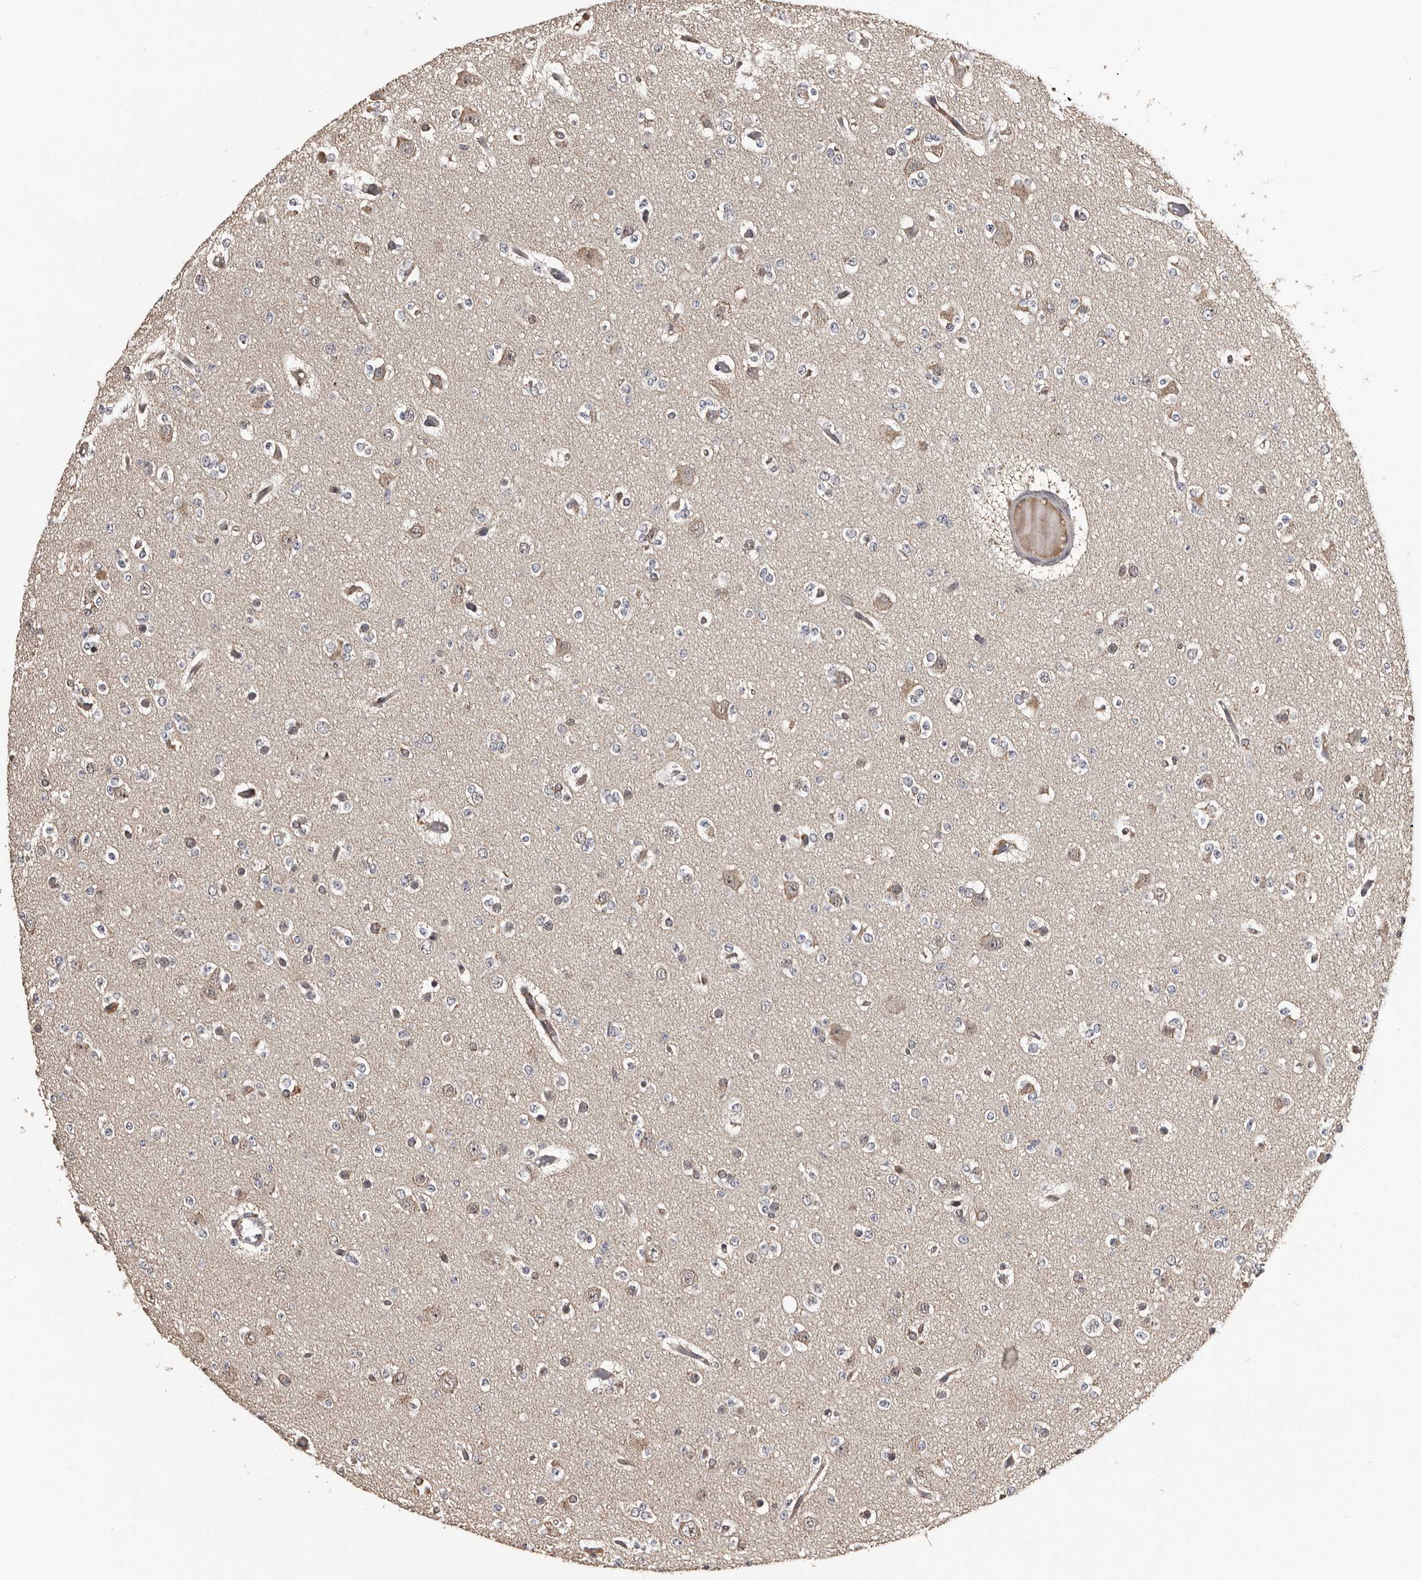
{"staining": {"intensity": "negative", "quantity": "none", "location": "none"}, "tissue": "glioma", "cell_type": "Tumor cells", "image_type": "cancer", "snomed": [{"axis": "morphology", "description": "Glioma, malignant, Low grade"}, {"axis": "topography", "description": "Brain"}], "caption": "Tumor cells are negative for brown protein staining in glioma.", "gene": "SERTAD4", "patient": {"sex": "female", "age": 22}}